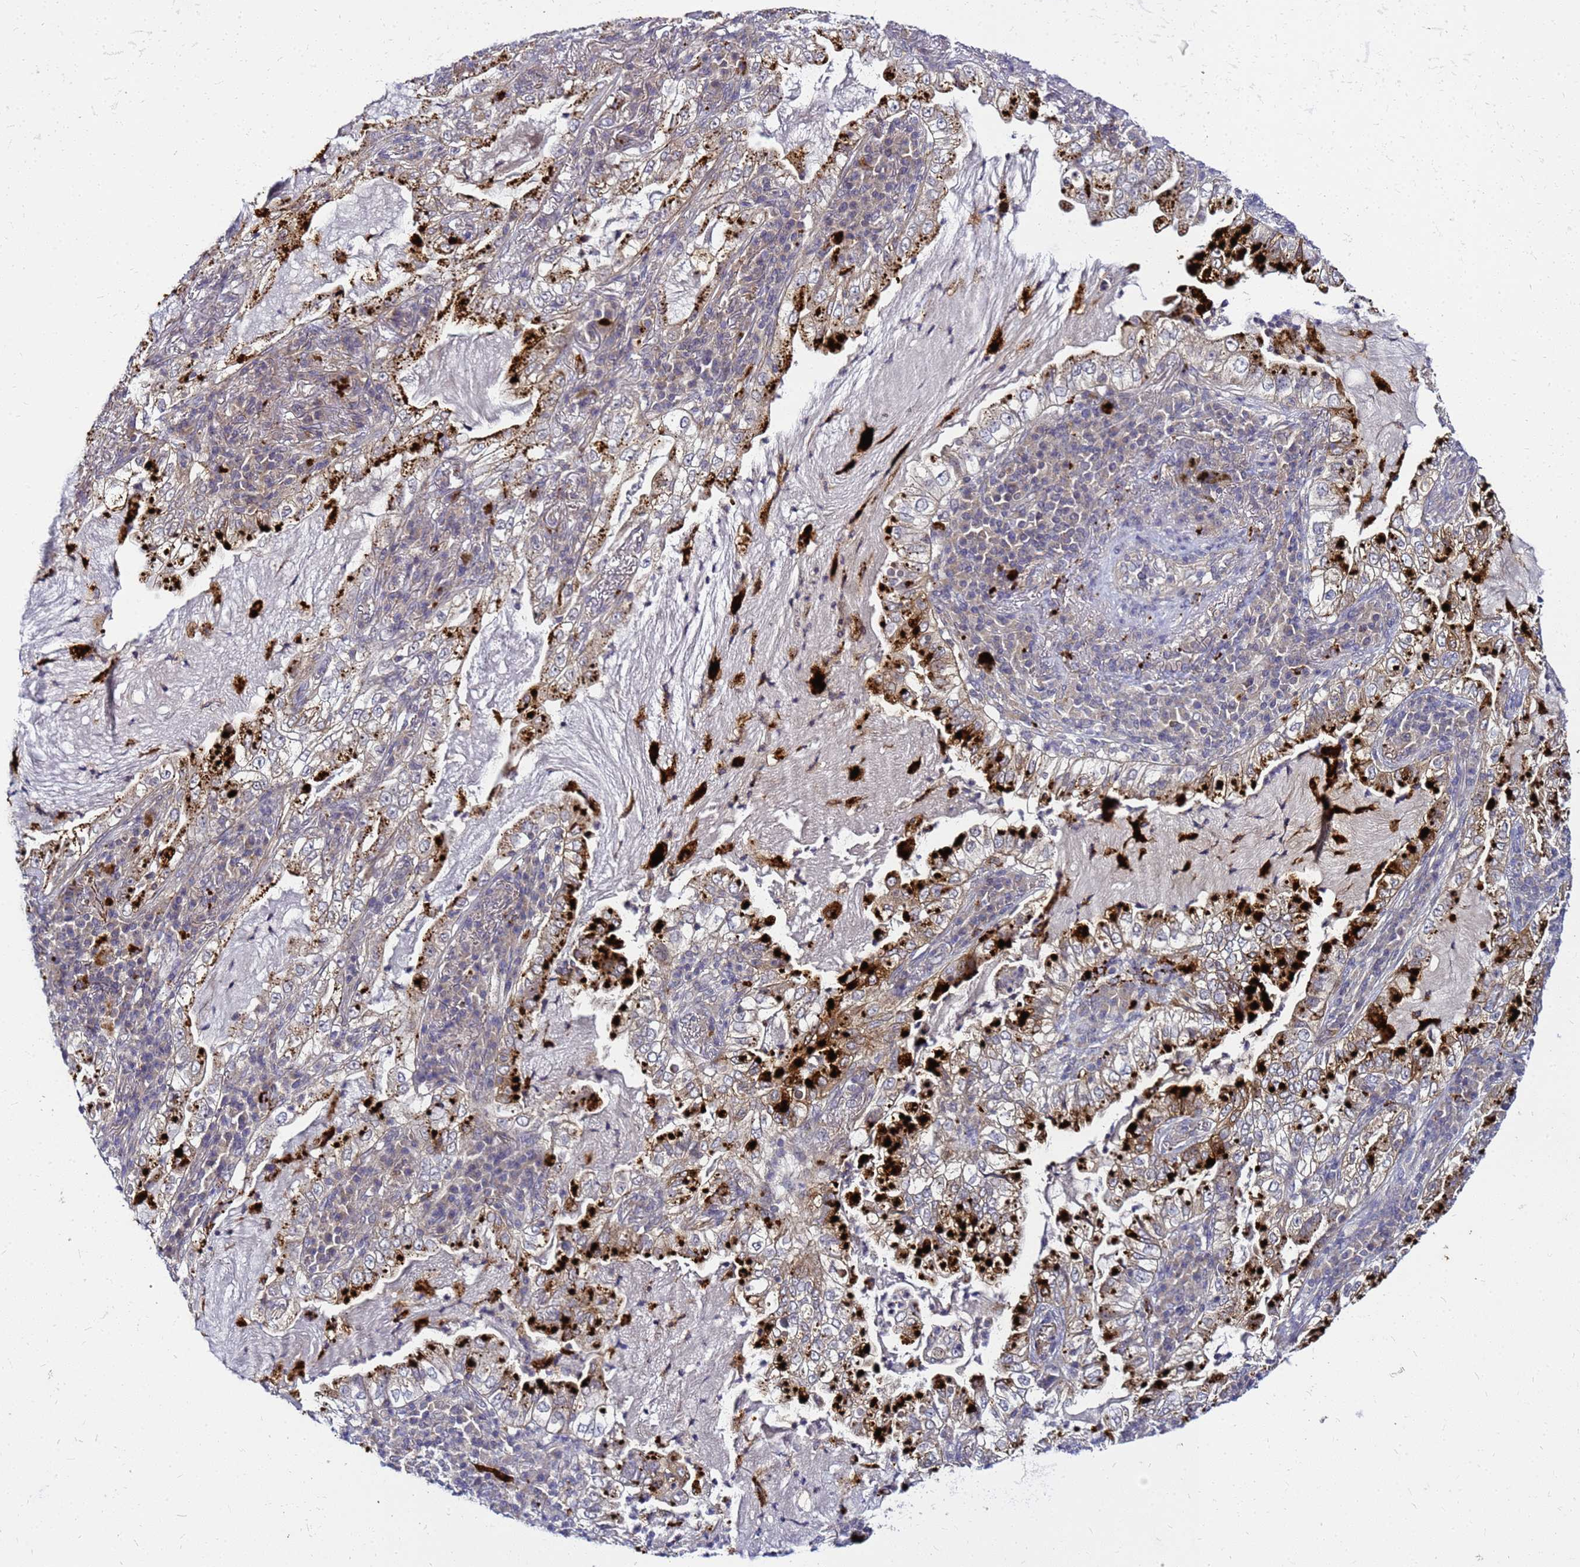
{"staining": {"intensity": "strong", "quantity": "25%-75%", "location": "cytoplasmic/membranous"}, "tissue": "lung cancer", "cell_type": "Tumor cells", "image_type": "cancer", "snomed": [{"axis": "morphology", "description": "Adenocarcinoma, NOS"}, {"axis": "topography", "description": "Lung"}], "caption": "The histopathology image demonstrates immunohistochemical staining of adenocarcinoma (lung). There is strong cytoplasmic/membranous expression is identified in approximately 25%-75% of tumor cells. Using DAB (3,3'-diaminobenzidine) (brown) and hematoxylin (blue) stains, captured at high magnification using brightfield microscopy.", "gene": "SAT1", "patient": {"sex": "female", "age": 73}}